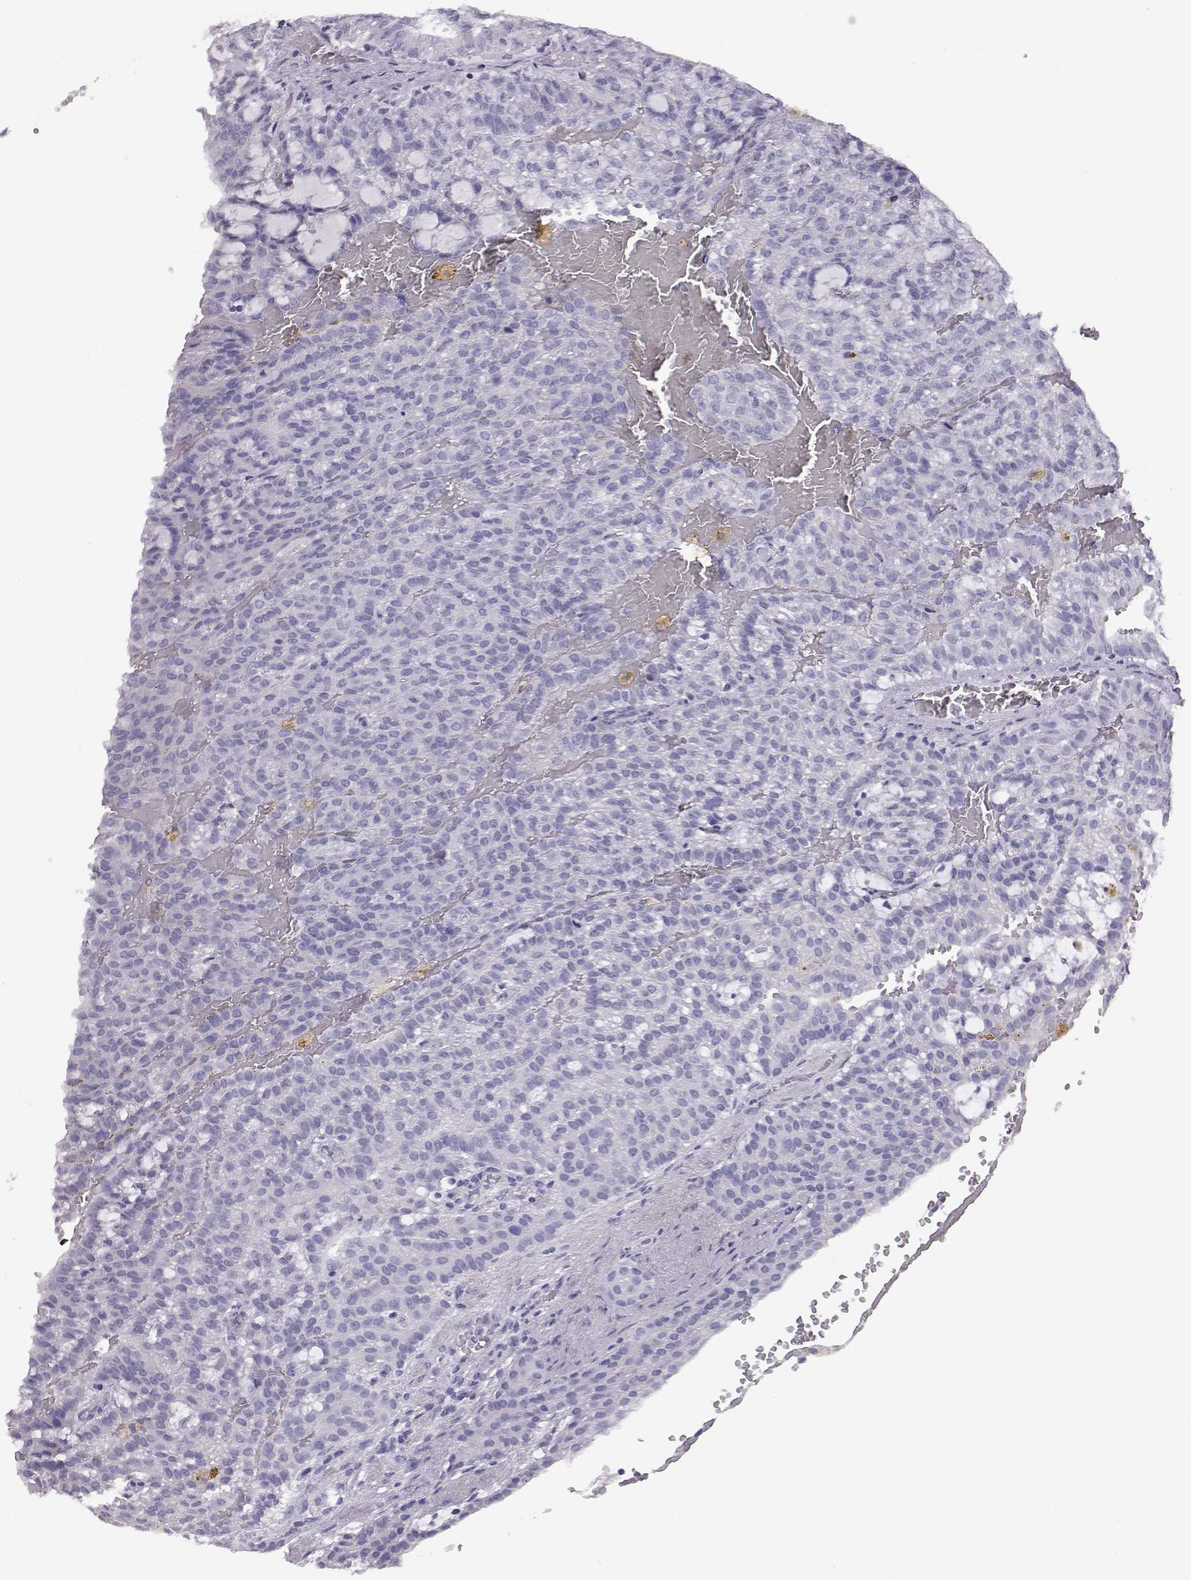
{"staining": {"intensity": "negative", "quantity": "none", "location": "none"}, "tissue": "renal cancer", "cell_type": "Tumor cells", "image_type": "cancer", "snomed": [{"axis": "morphology", "description": "Adenocarcinoma, NOS"}, {"axis": "topography", "description": "Kidney"}], "caption": "Immunohistochemistry (IHC) photomicrograph of neoplastic tissue: adenocarcinoma (renal) stained with DAB (3,3'-diaminobenzidine) demonstrates no significant protein positivity in tumor cells. Nuclei are stained in blue.", "gene": "ITLN2", "patient": {"sex": "male", "age": 63}}